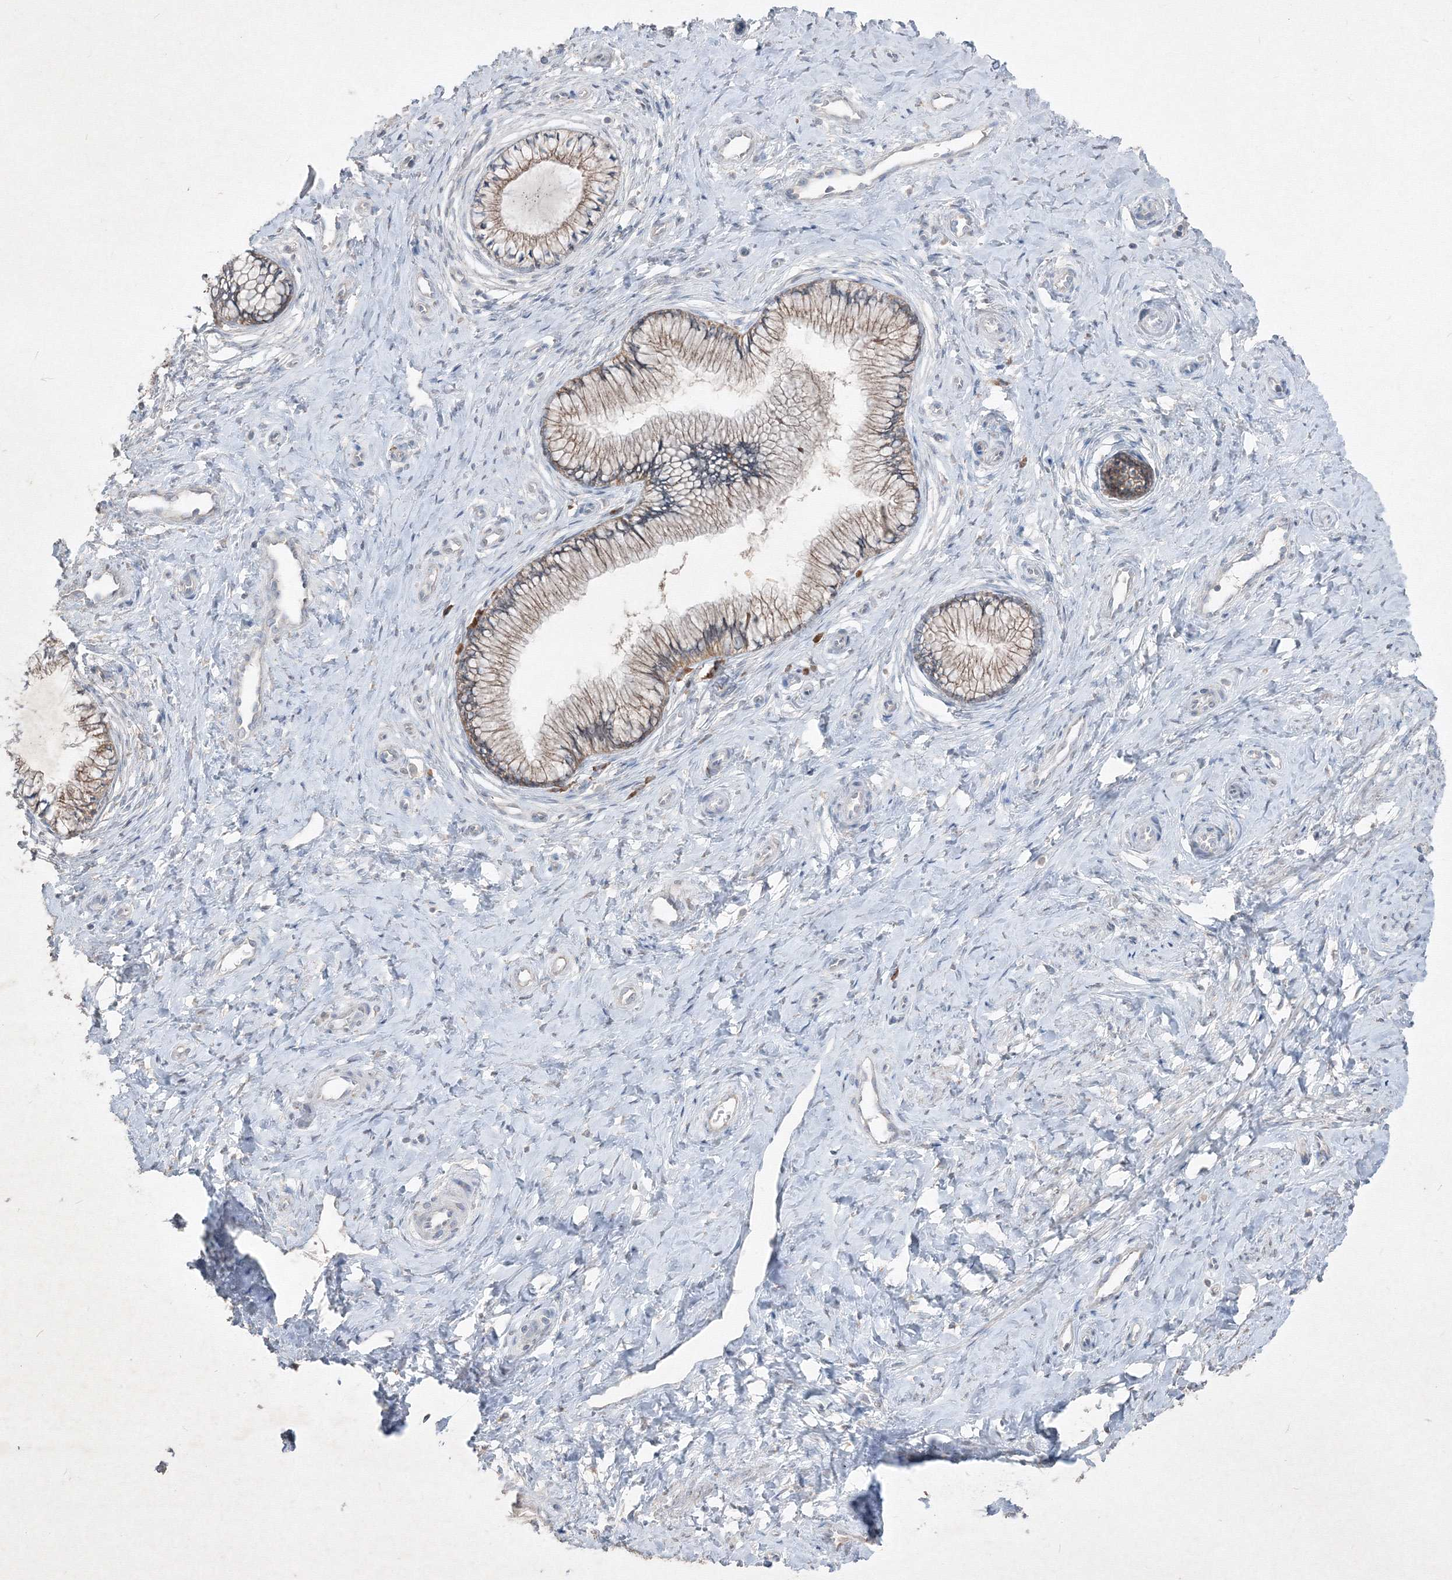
{"staining": {"intensity": "weak", "quantity": ">75%", "location": "cytoplasmic/membranous"}, "tissue": "cervix", "cell_type": "Glandular cells", "image_type": "normal", "snomed": [{"axis": "morphology", "description": "Normal tissue, NOS"}, {"axis": "topography", "description": "Cervix"}], "caption": "Glandular cells display low levels of weak cytoplasmic/membranous staining in approximately >75% of cells in unremarkable human cervix. (DAB (3,3'-diaminobenzidine) IHC, brown staining for protein, blue staining for nuclei).", "gene": "IFNAR1", "patient": {"sex": "female", "age": 36}}